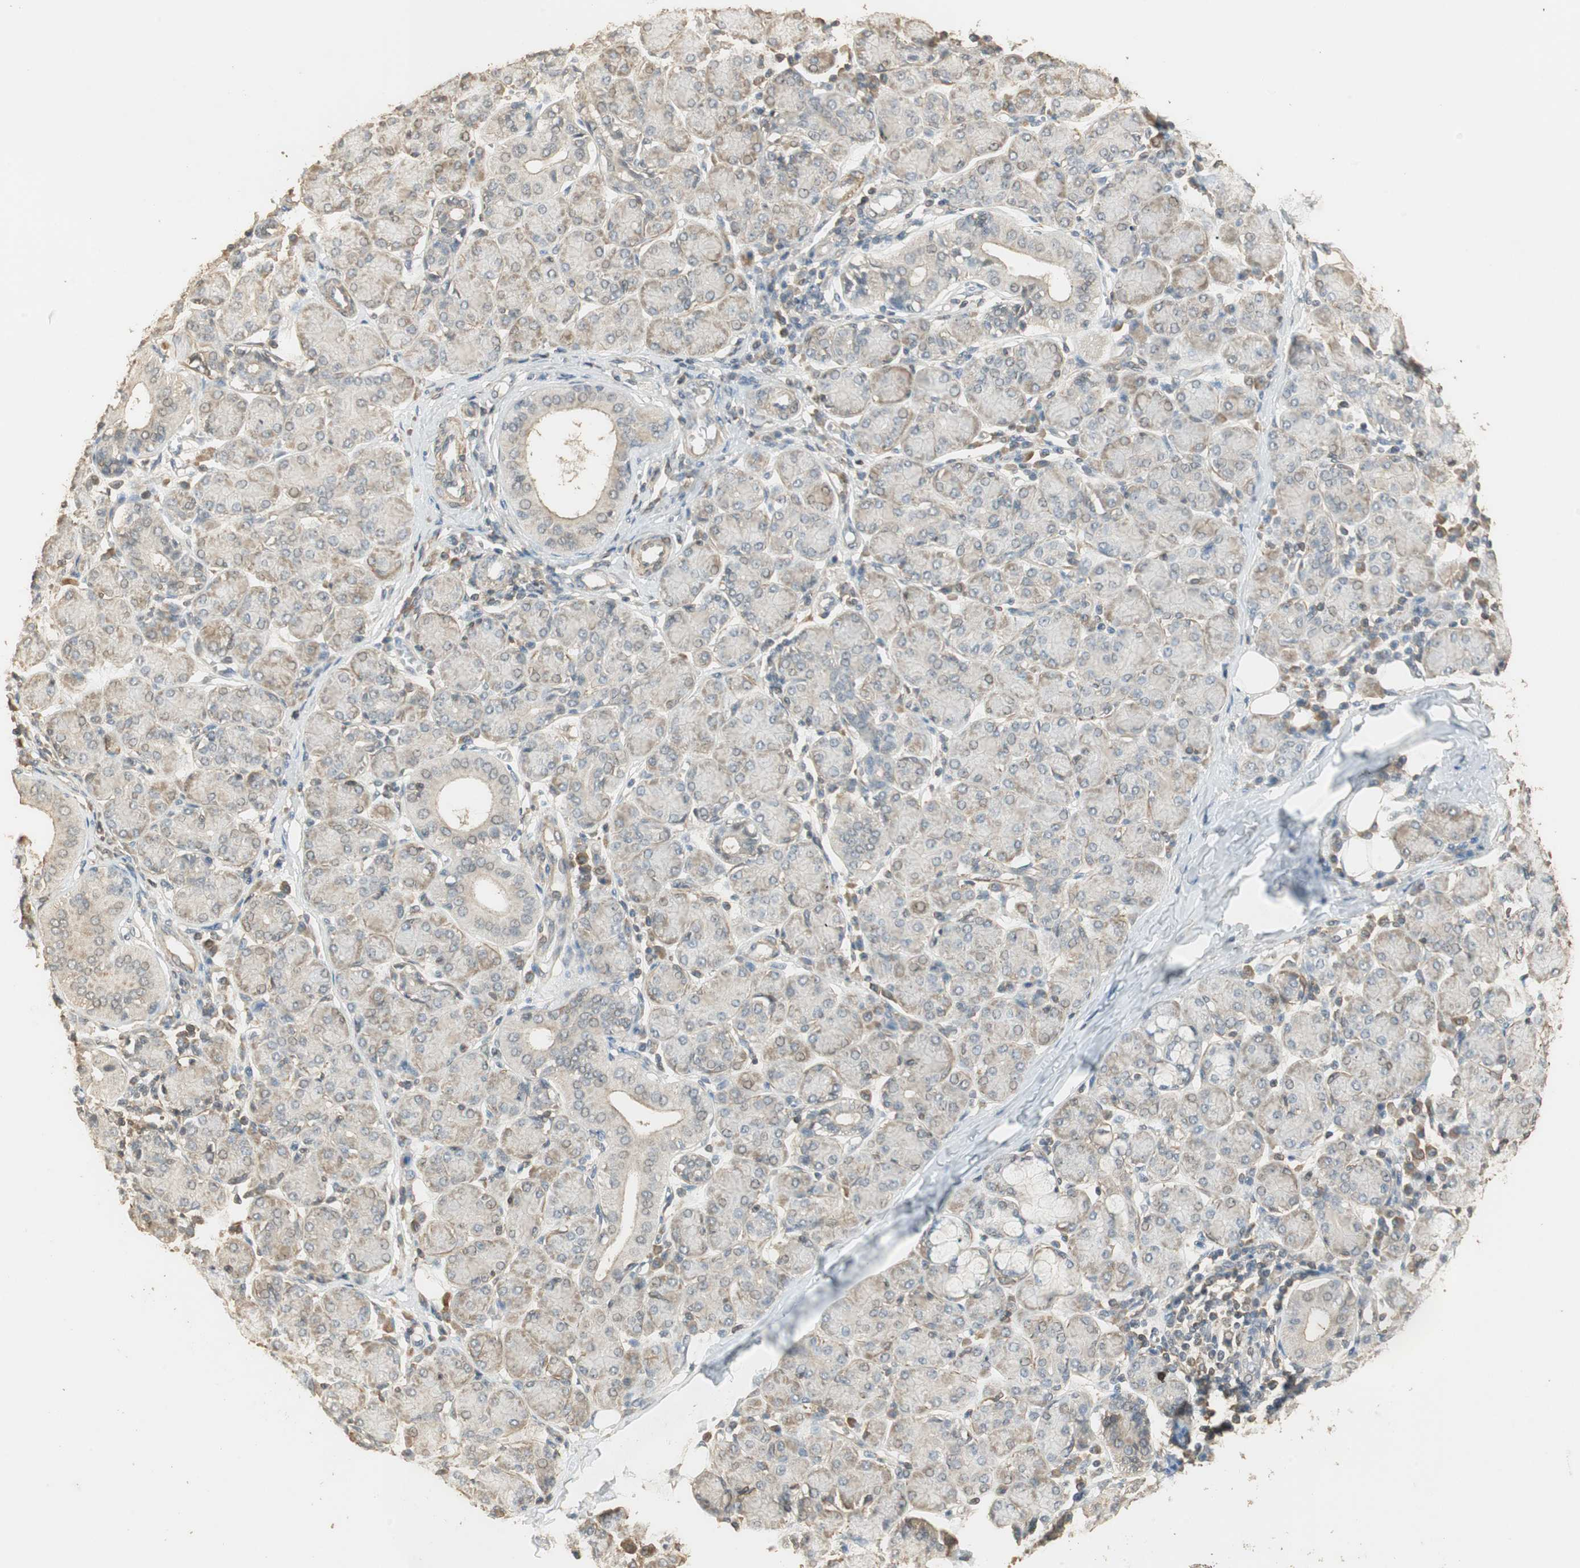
{"staining": {"intensity": "weak", "quantity": "25%-75%", "location": "cytoplasmic/membranous"}, "tissue": "salivary gland", "cell_type": "Glandular cells", "image_type": "normal", "snomed": [{"axis": "morphology", "description": "Normal tissue, NOS"}, {"axis": "morphology", "description": "Inflammation, NOS"}, {"axis": "topography", "description": "Lymph node"}, {"axis": "topography", "description": "Salivary gland"}], "caption": "This is a histology image of immunohistochemistry (IHC) staining of unremarkable salivary gland, which shows weak staining in the cytoplasmic/membranous of glandular cells.", "gene": "USP2", "patient": {"sex": "male", "age": 3}}